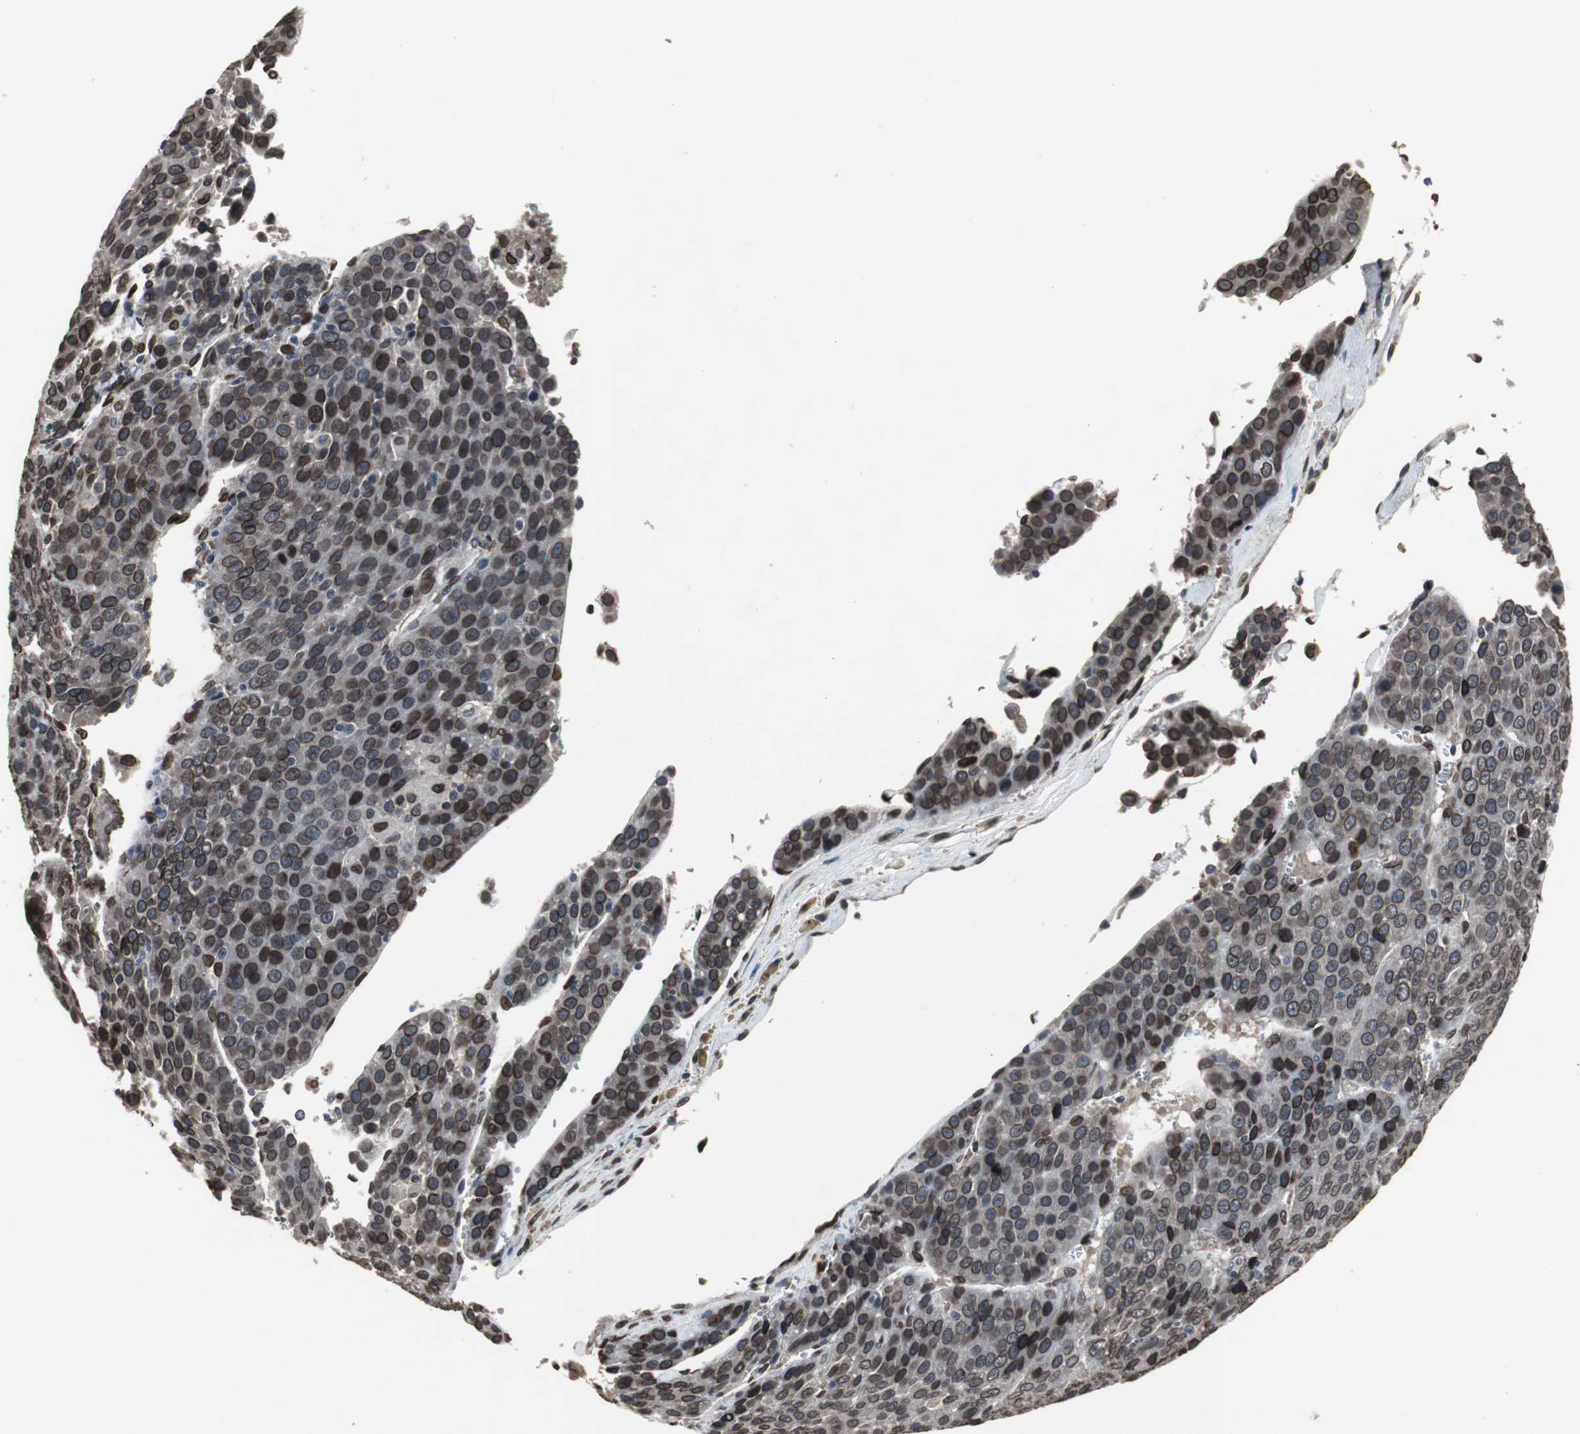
{"staining": {"intensity": "strong", "quantity": ">75%", "location": "cytoplasmic/membranous,nuclear"}, "tissue": "liver cancer", "cell_type": "Tumor cells", "image_type": "cancer", "snomed": [{"axis": "morphology", "description": "Carcinoma, Hepatocellular, NOS"}, {"axis": "topography", "description": "Liver"}], "caption": "Liver cancer stained for a protein (brown) displays strong cytoplasmic/membranous and nuclear positive positivity in approximately >75% of tumor cells.", "gene": "LMNA", "patient": {"sex": "female", "age": 53}}